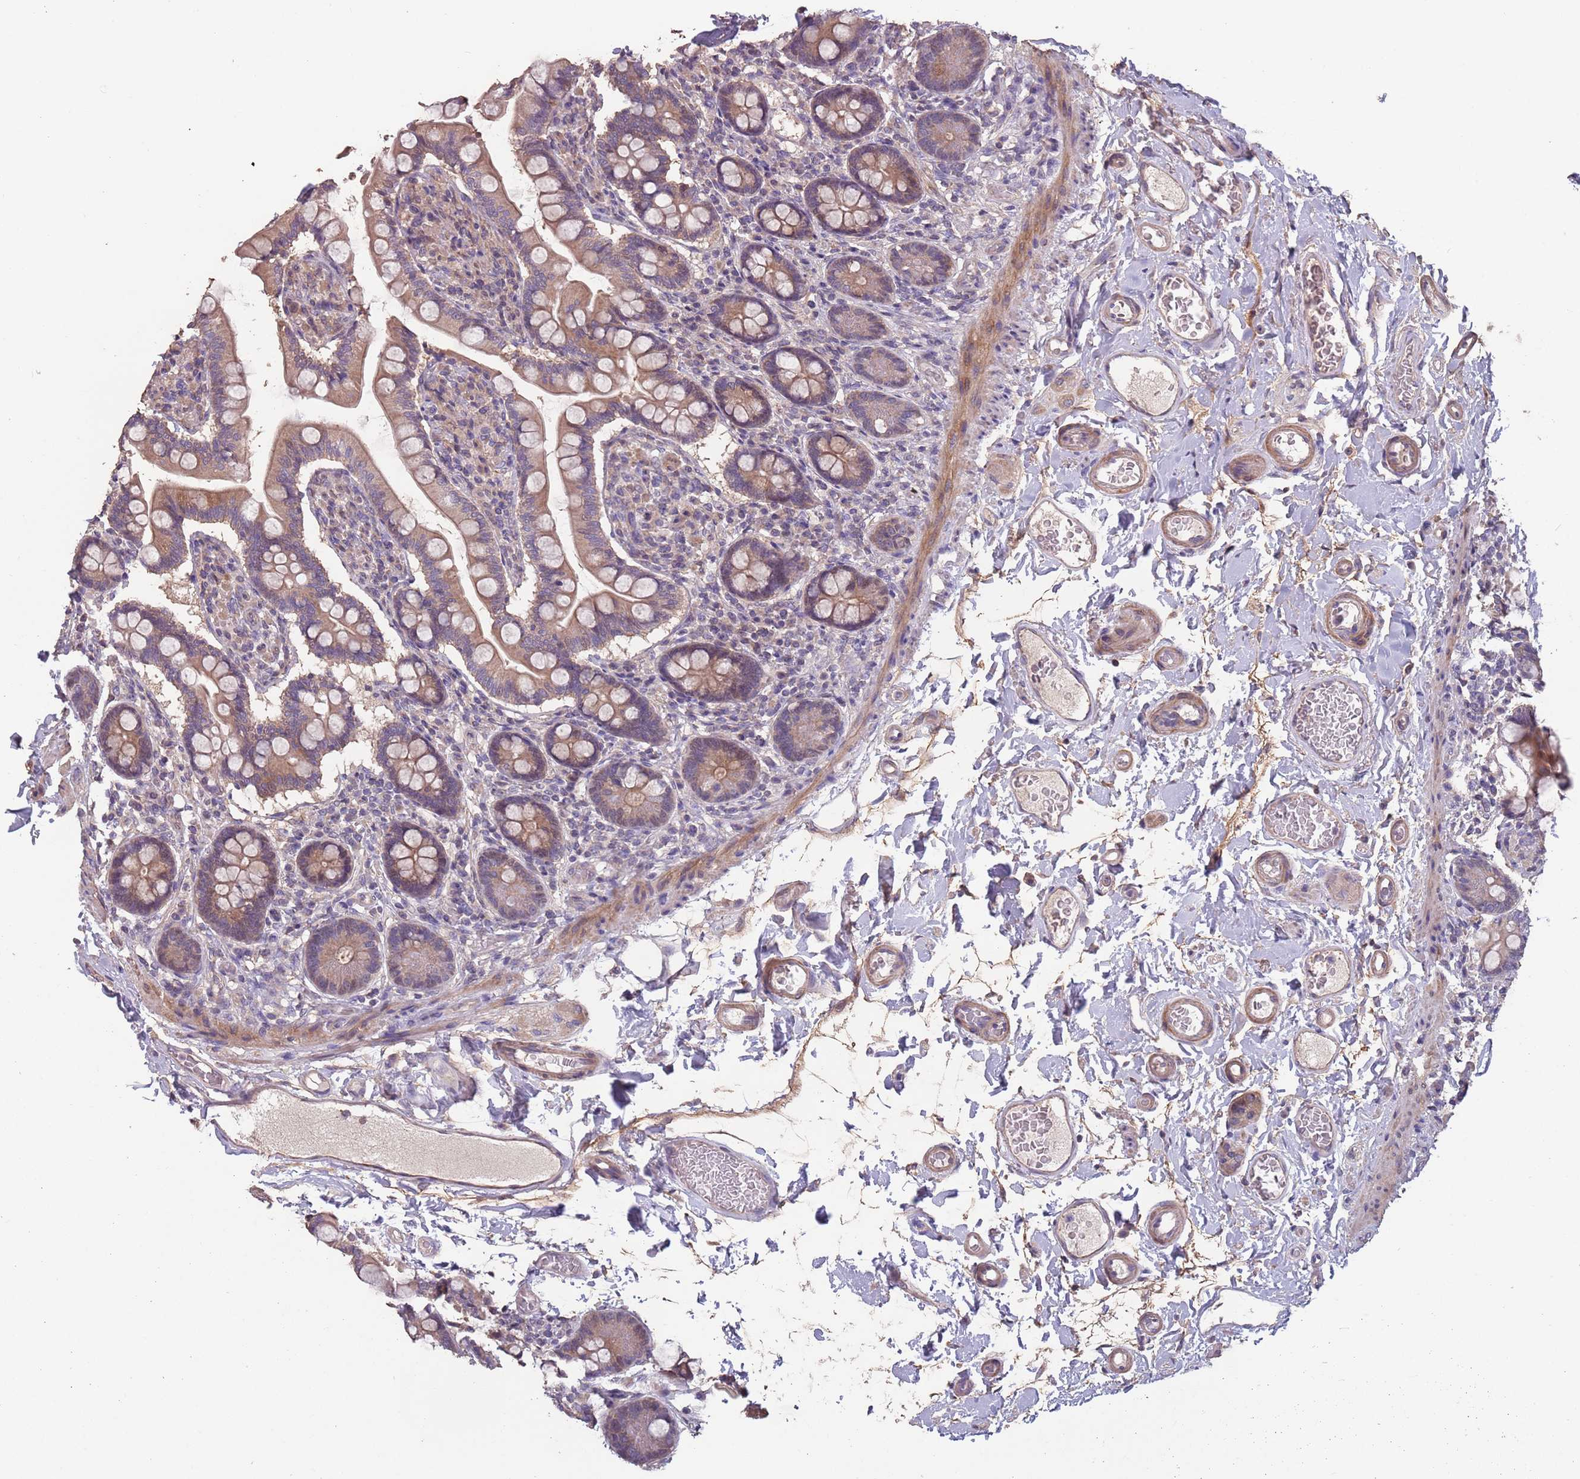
{"staining": {"intensity": "moderate", "quantity": ">75%", "location": "cytoplasmic/membranous"}, "tissue": "small intestine", "cell_type": "Glandular cells", "image_type": "normal", "snomed": [{"axis": "morphology", "description": "Normal tissue, NOS"}, {"axis": "topography", "description": "Small intestine"}], "caption": "The immunohistochemical stain labels moderate cytoplasmic/membranous expression in glandular cells of normal small intestine.", "gene": "MBD3L1", "patient": {"sex": "female", "age": 64}}